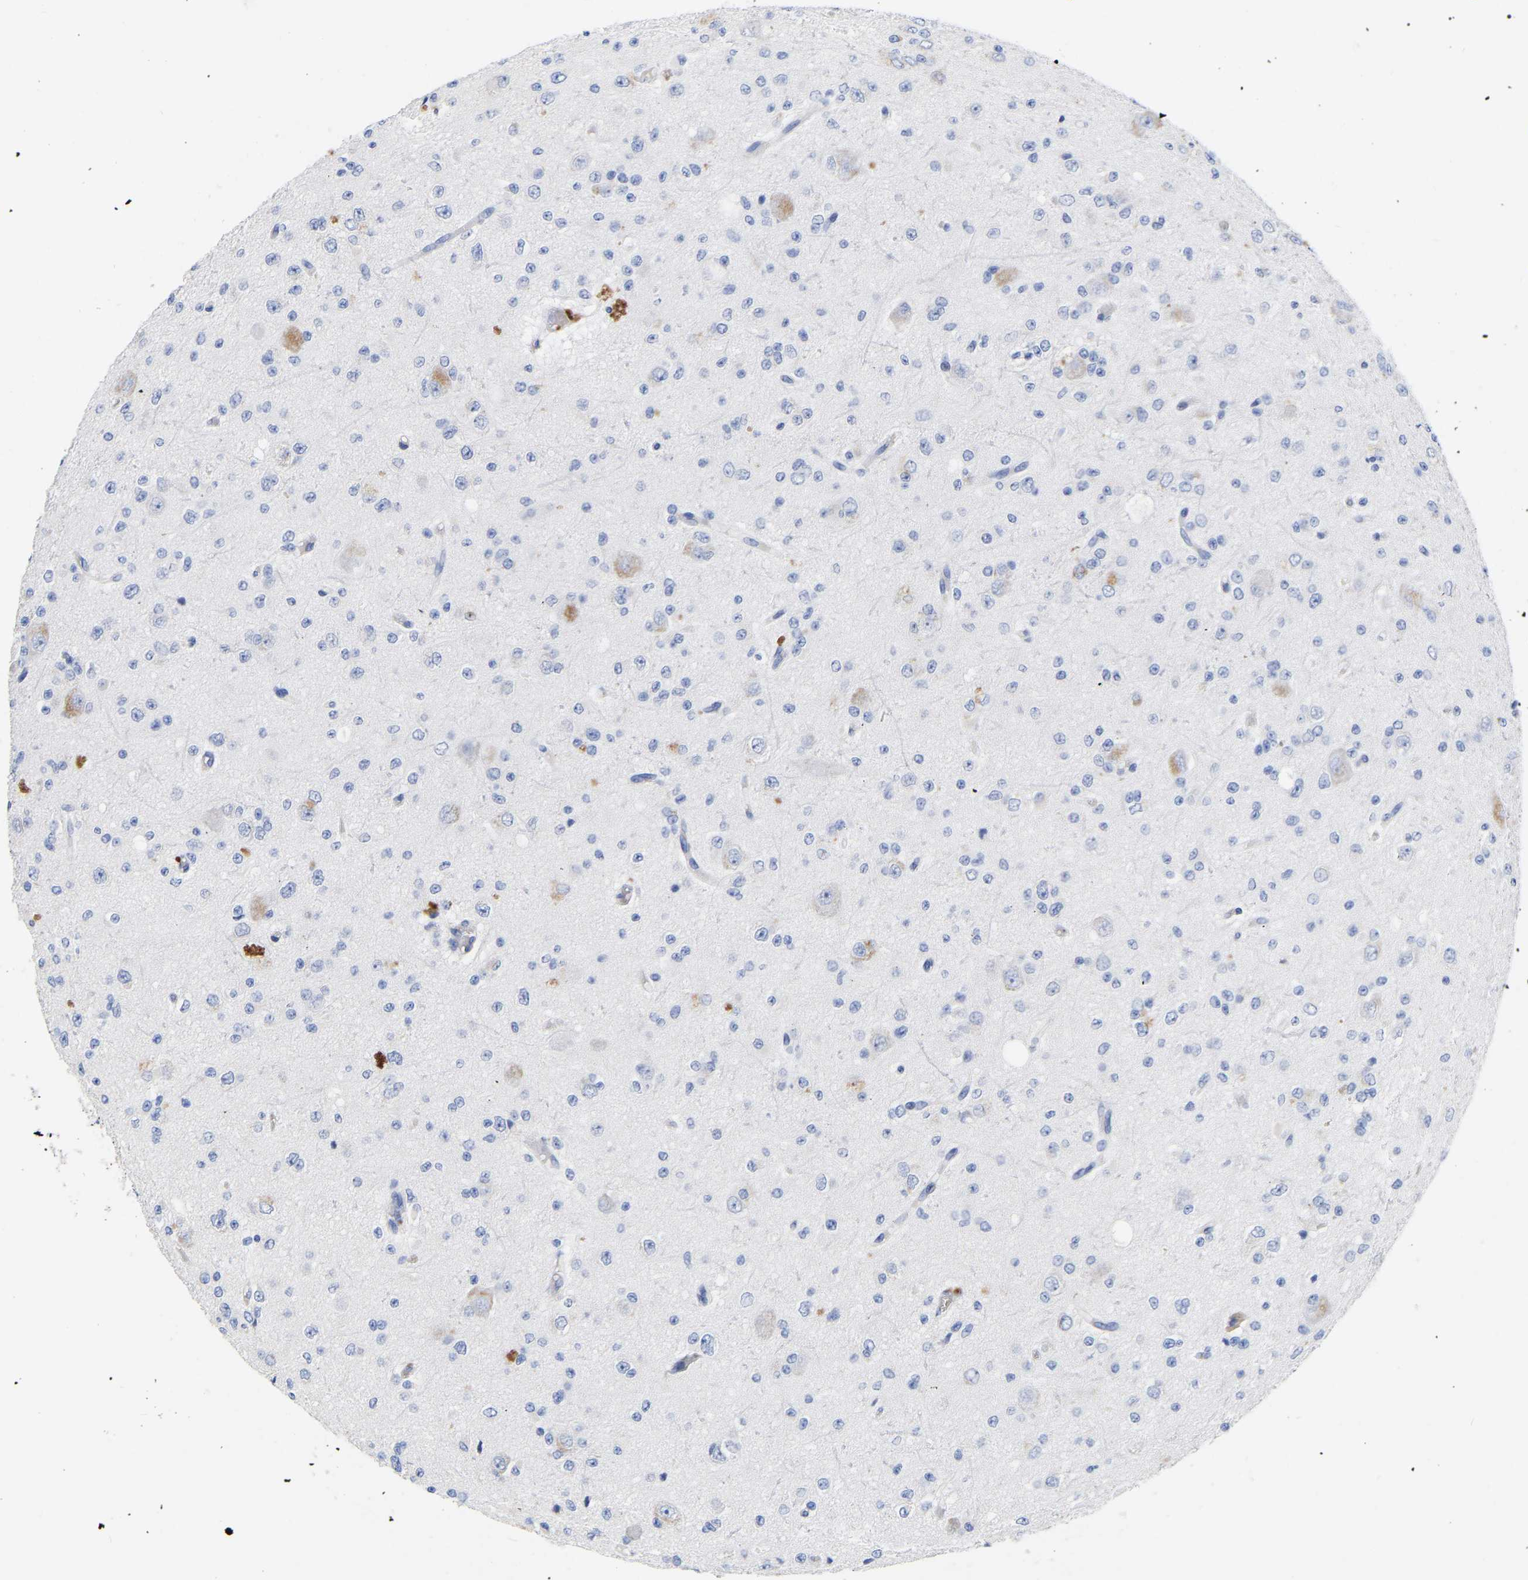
{"staining": {"intensity": "negative", "quantity": "none", "location": "none"}, "tissue": "glioma", "cell_type": "Tumor cells", "image_type": "cancer", "snomed": [{"axis": "morphology", "description": "Glioma, malignant, High grade"}, {"axis": "topography", "description": "pancreas cauda"}], "caption": "The image demonstrates no significant expression in tumor cells of malignant glioma (high-grade).", "gene": "GDF3", "patient": {"sex": "male", "age": 60}}